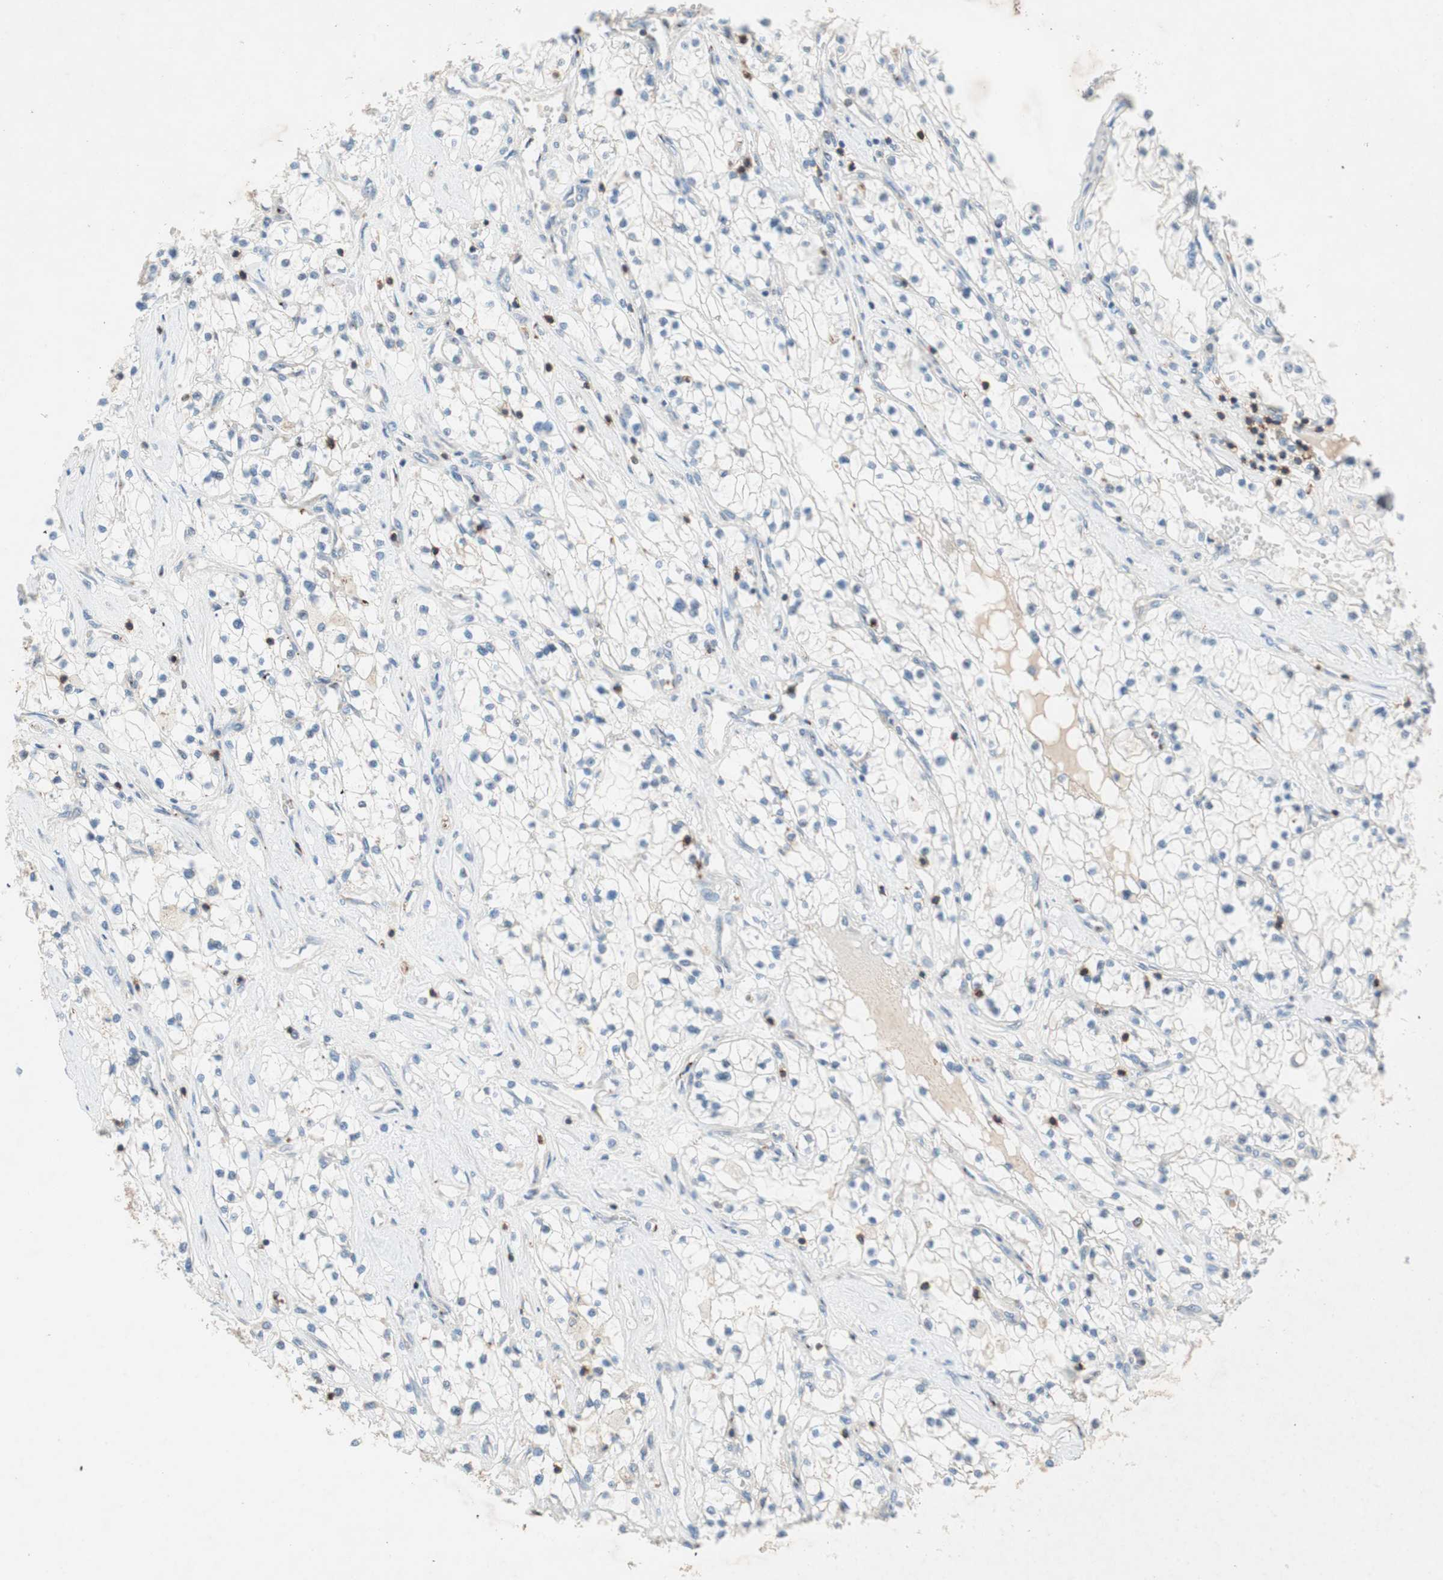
{"staining": {"intensity": "negative", "quantity": "none", "location": "none"}, "tissue": "renal cancer", "cell_type": "Tumor cells", "image_type": "cancer", "snomed": [{"axis": "morphology", "description": "Adenocarcinoma, NOS"}, {"axis": "topography", "description": "Kidney"}], "caption": "Immunohistochemistry photomicrograph of neoplastic tissue: human renal cancer (adenocarcinoma) stained with DAB exhibits no significant protein staining in tumor cells.", "gene": "GALT", "patient": {"sex": "male", "age": 68}}